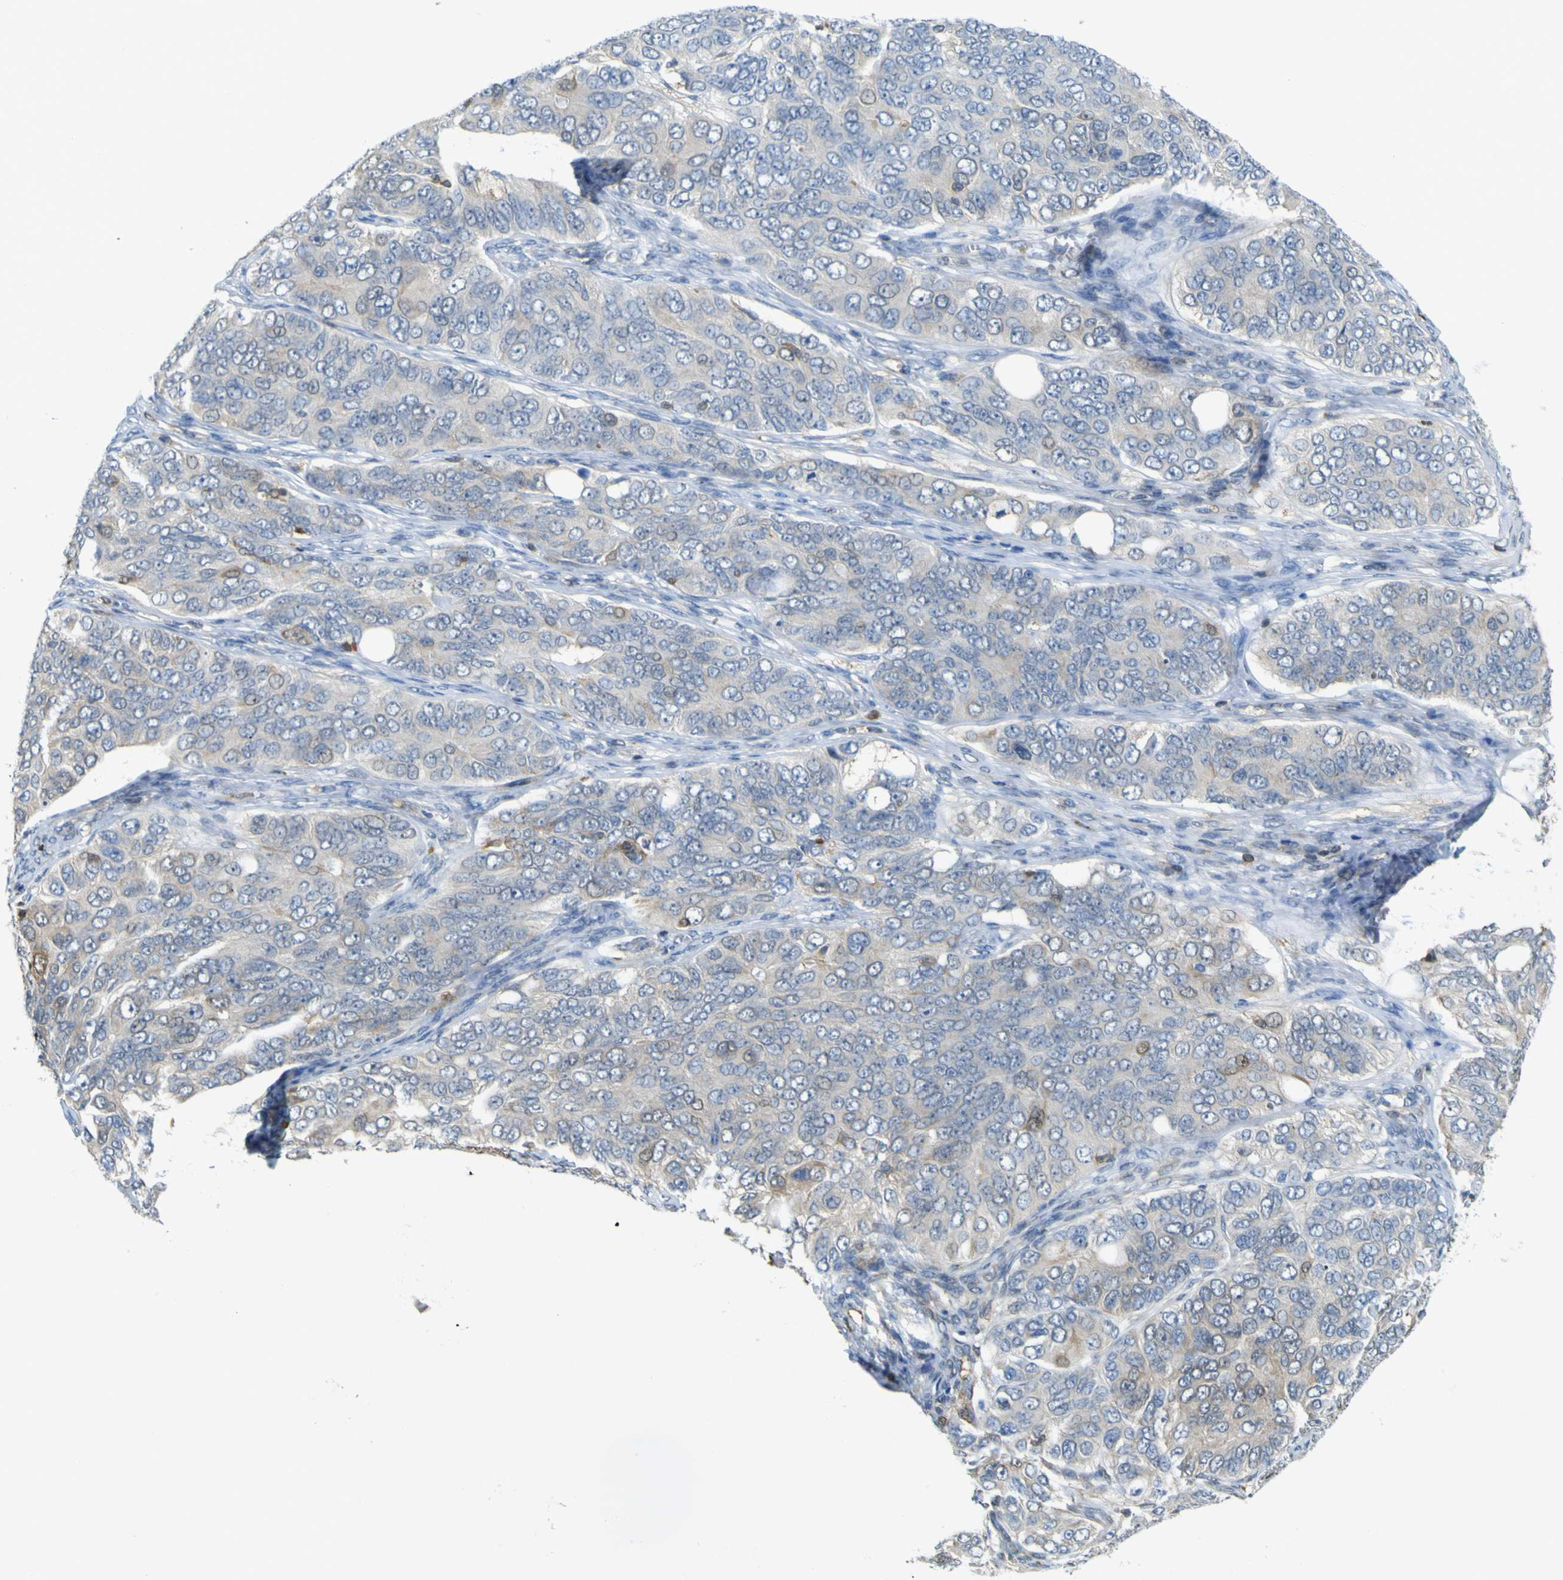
{"staining": {"intensity": "moderate", "quantity": "<25%", "location": "cytoplasmic/membranous"}, "tissue": "ovarian cancer", "cell_type": "Tumor cells", "image_type": "cancer", "snomed": [{"axis": "morphology", "description": "Carcinoma, endometroid"}, {"axis": "topography", "description": "Ovary"}], "caption": "Endometroid carcinoma (ovarian) was stained to show a protein in brown. There is low levels of moderate cytoplasmic/membranous expression in about <25% of tumor cells.", "gene": "ABHD3", "patient": {"sex": "female", "age": 51}}